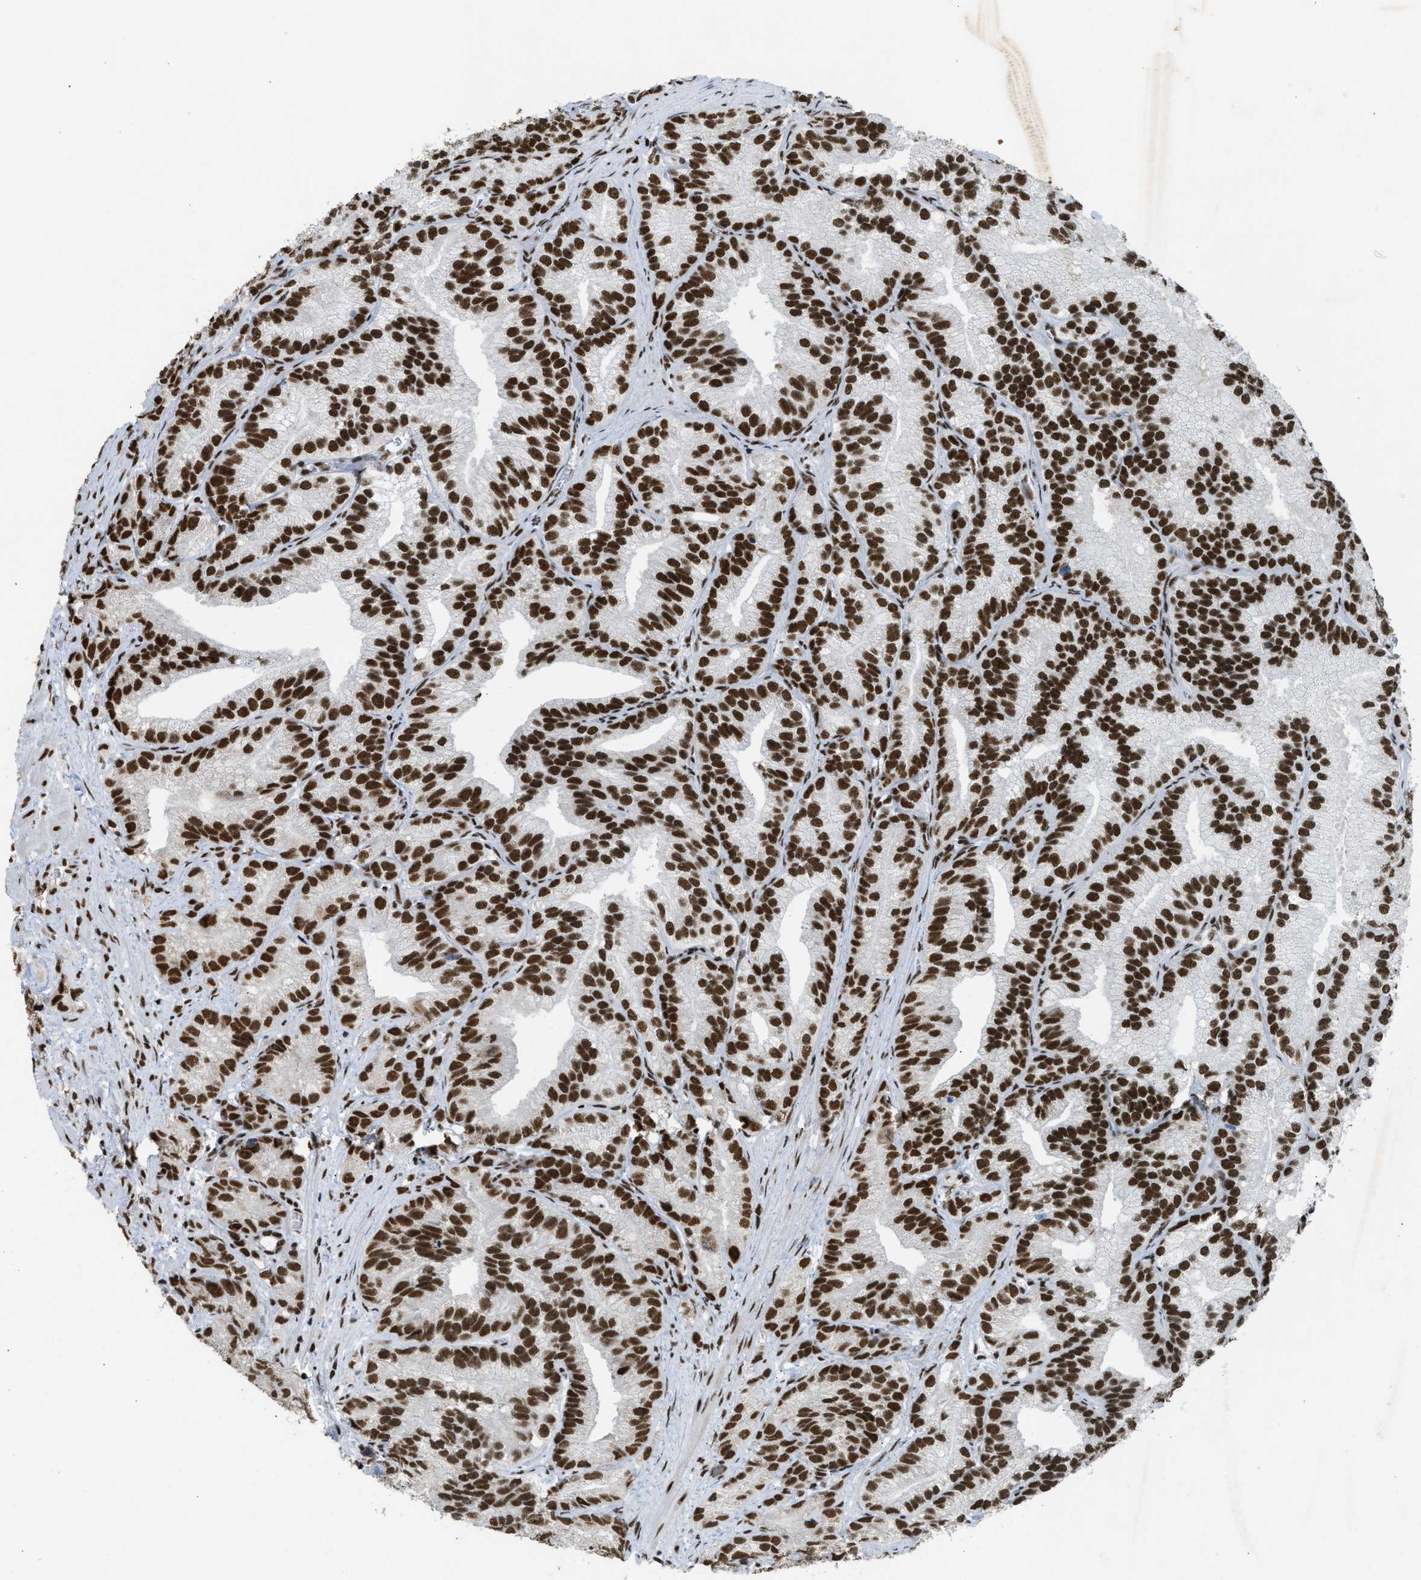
{"staining": {"intensity": "strong", "quantity": ">75%", "location": "nuclear"}, "tissue": "prostate cancer", "cell_type": "Tumor cells", "image_type": "cancer", "snomed": [{"axis": "morphology", "description": "Adenocarcinoma, Low grade"}, {"axis": "topography", "description": "Prostate"}], "caption": "A histopathology image of human prostate cancer stained for a protein reveals strong nuclear brown staining in tumor cells.", "gene": "SCAF4", "patient": {"sex": "male", "age": 89}}